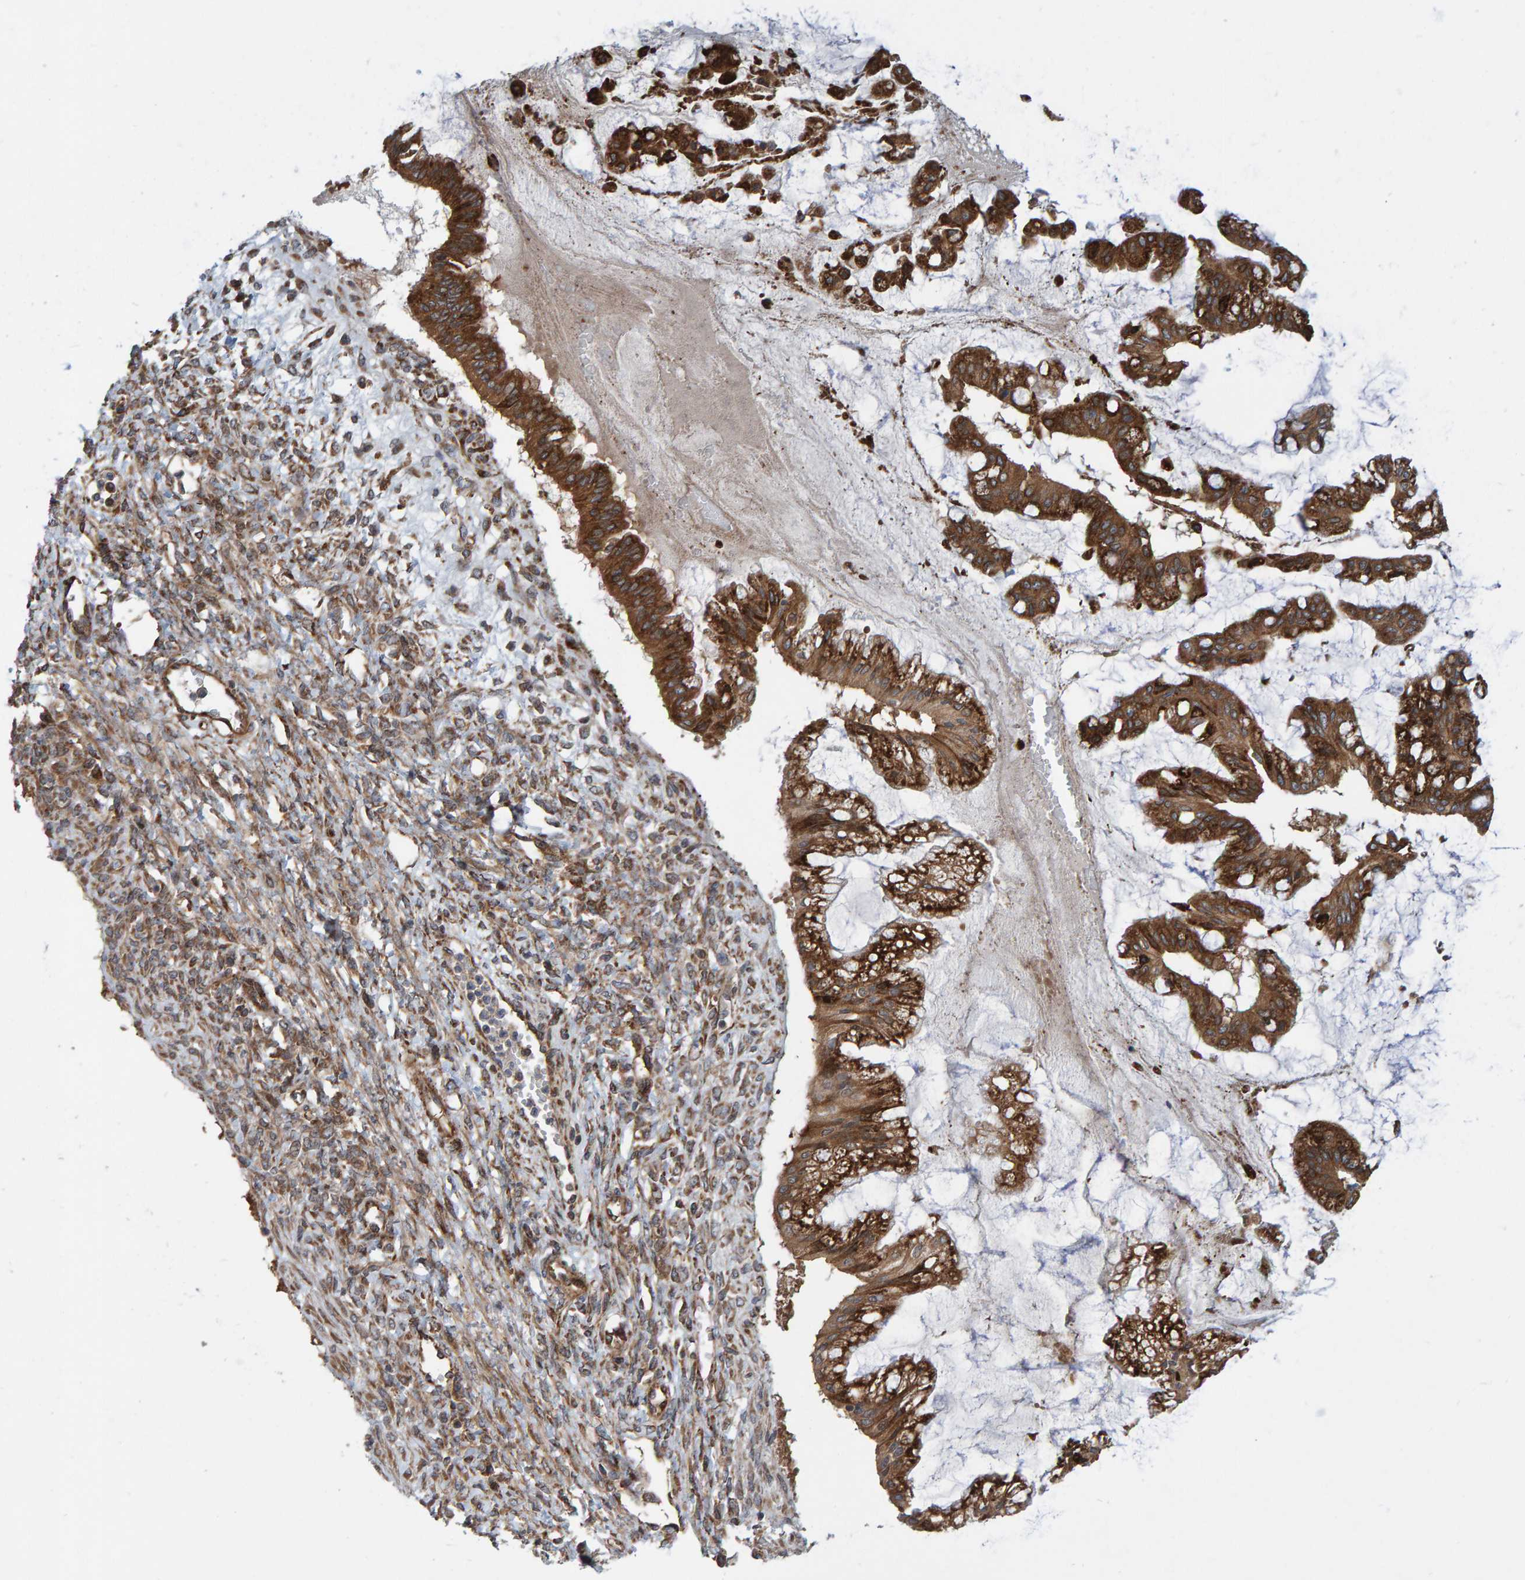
{"staining": {"intensity": "strong", "quantity": ">75%", "location": "cytoplasmic/membranous"}, "tissue": "ovarian cancer", "cell_type": "Tumor cells", "image_type": "cancer", "snomed": [{"axis": "morphology", "description": "Cystadenocarcinoma, mucinous, NOS"}, {"axis": "topography", "description": "Ovary"}], "caption": "Protein staining of mucinous cystadenocarcinoma (ovarian) tissue demonstrates strong cytoplasmic/membranous expression in about >75% of tumor cells.", "gene": "KIAA0753", "patient": {"sex": "female", "age": 73}}